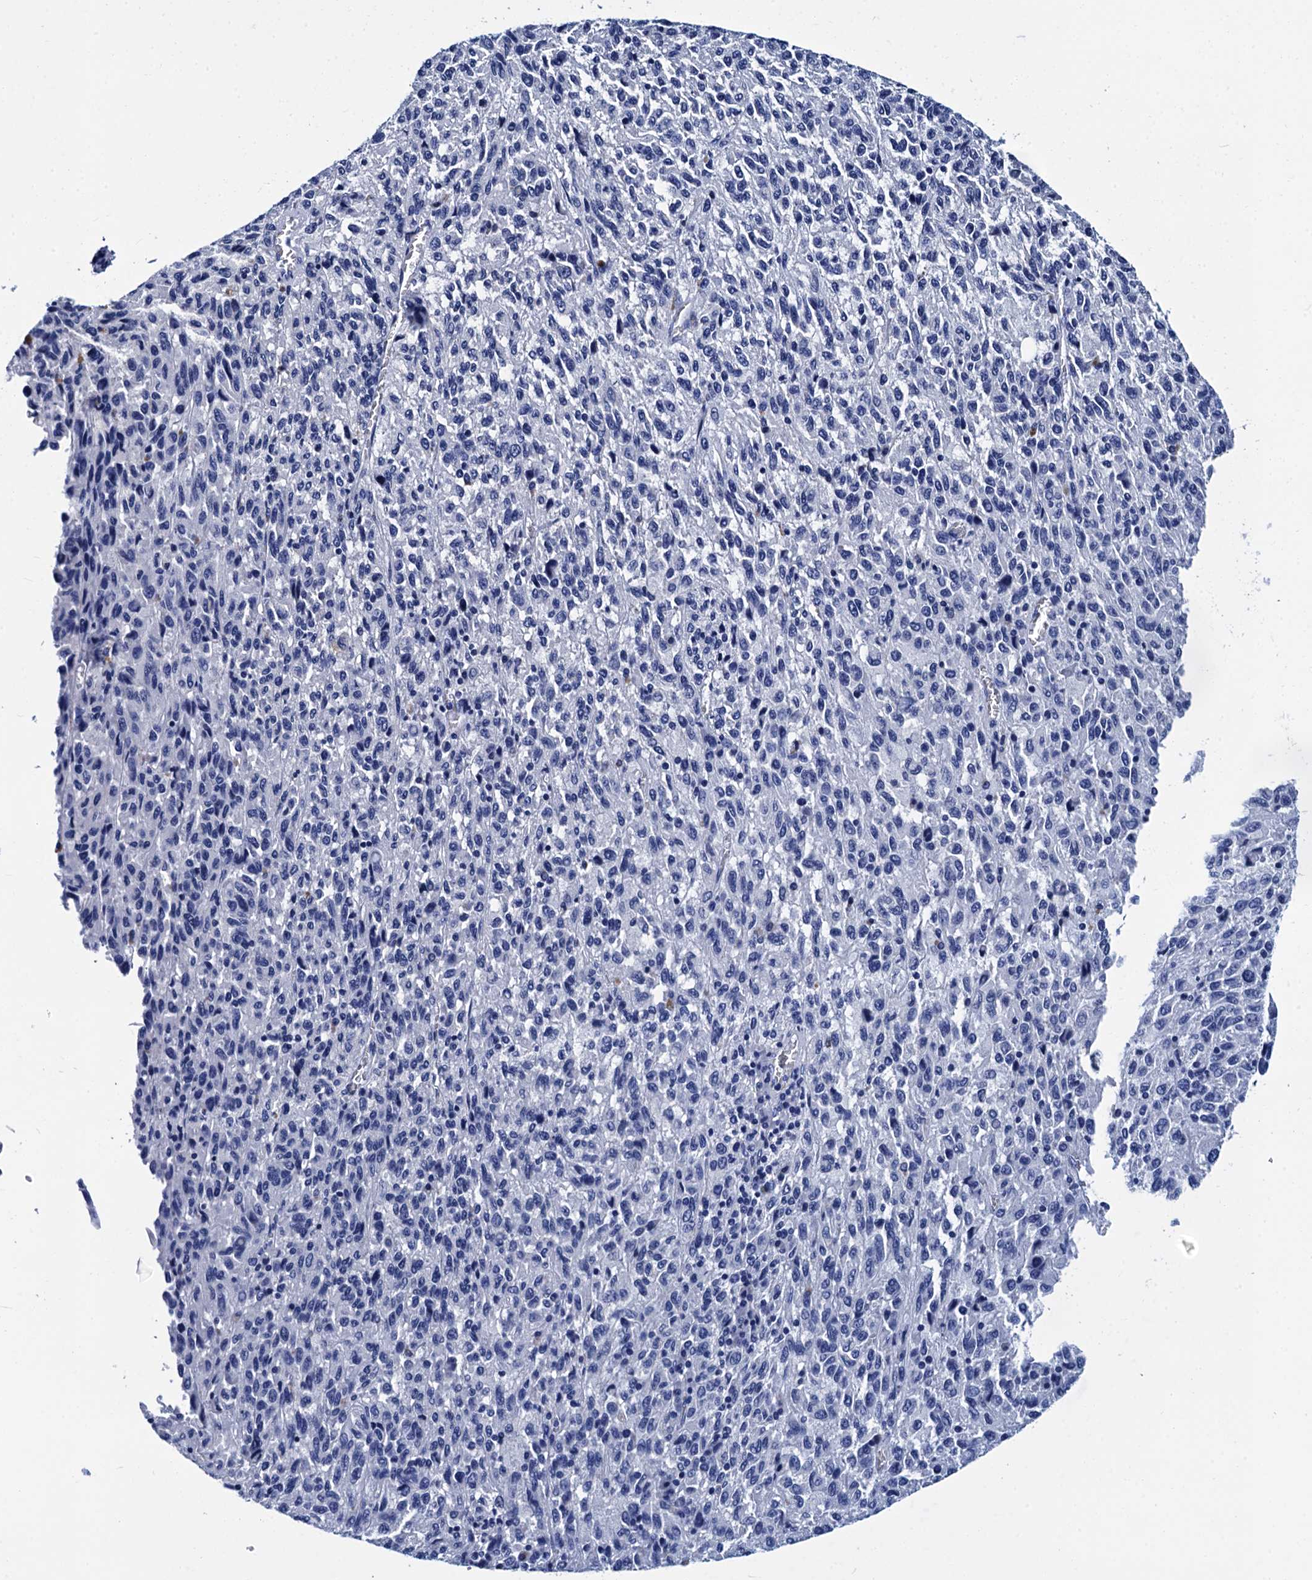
{"staining": {"intensity": "negative", "quantity": "none", "location": "none"}, "tissue": "melanoma", "cell_type": "Tumor cells", "image_type": "cancer", "snomed": [{"axis": "morphology", "description": "Malignant melanoma, Metastatic site"}, {"axis": "topography", "description": "Lung"}], "caption": "There is no significant positivity in tumor cells of malignant melanoma (metastatic site). (DAB (3,3'-diaminobenzidine) immunohistochemistry with hematoxylin counter stain).", "gene": "MYBPC3", "patient": {"sex": "male", "age": 64}}